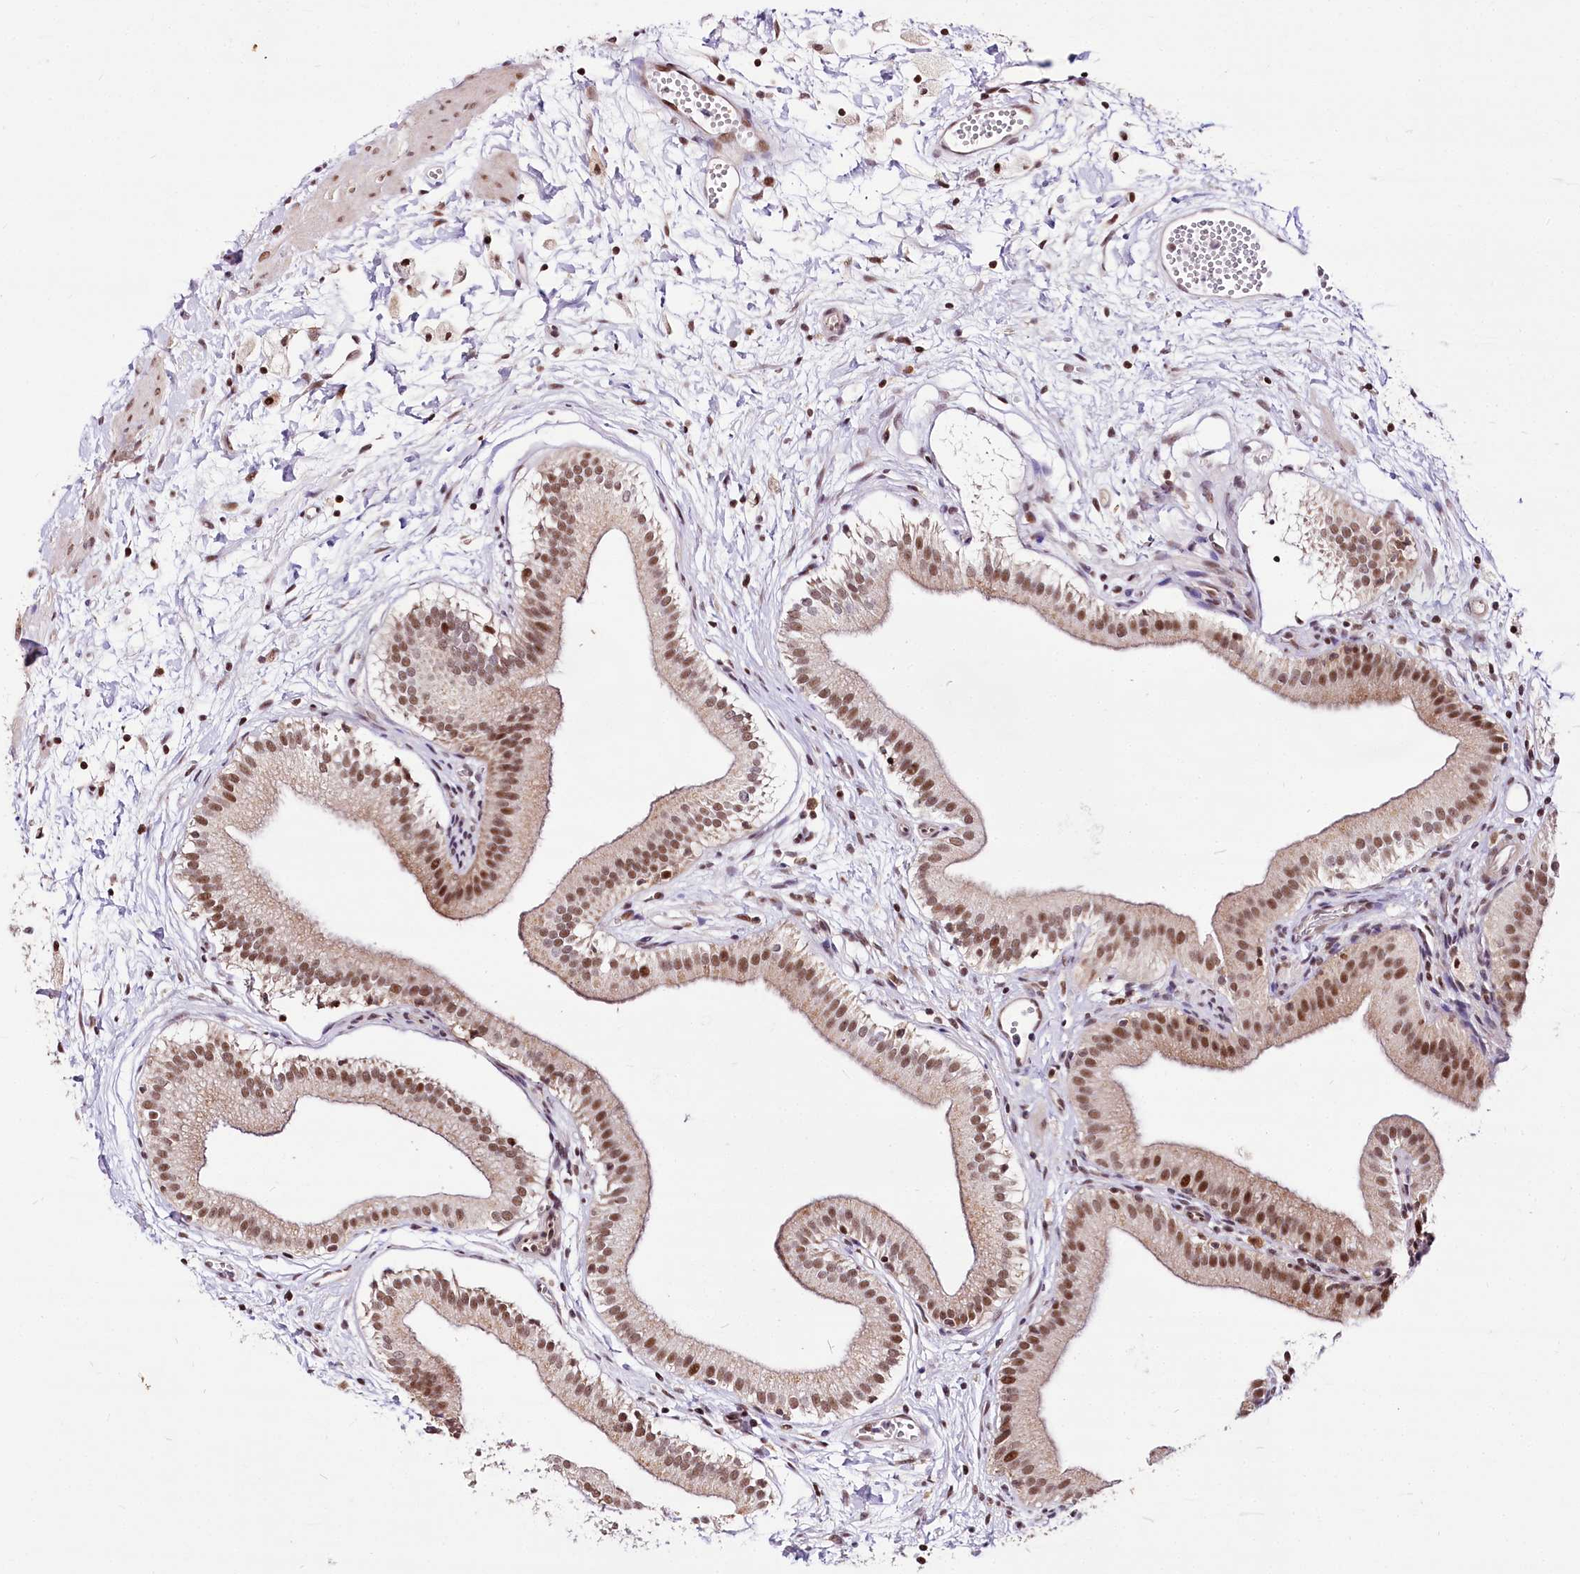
{"staining": {"intensity": "moderate", "quantity": ">75%", "location": "nuclear"}, "tissue": "gallbladder", "cell_type": "Glandular cells", "image_type": "normal", "snomed": [{"axis": "morphology", "description": "Normal tissue, NOS"}, {"axis": "topography", "description": "Gallbladder"}], "caption": "IHC image of normal gallbladder stained for a protein (brown), which shows medium levels of moderate nuclear expression in about >75% of glandular cells.", "gene": "POLA2", "patient": {"sex": "male", "age": 55}}